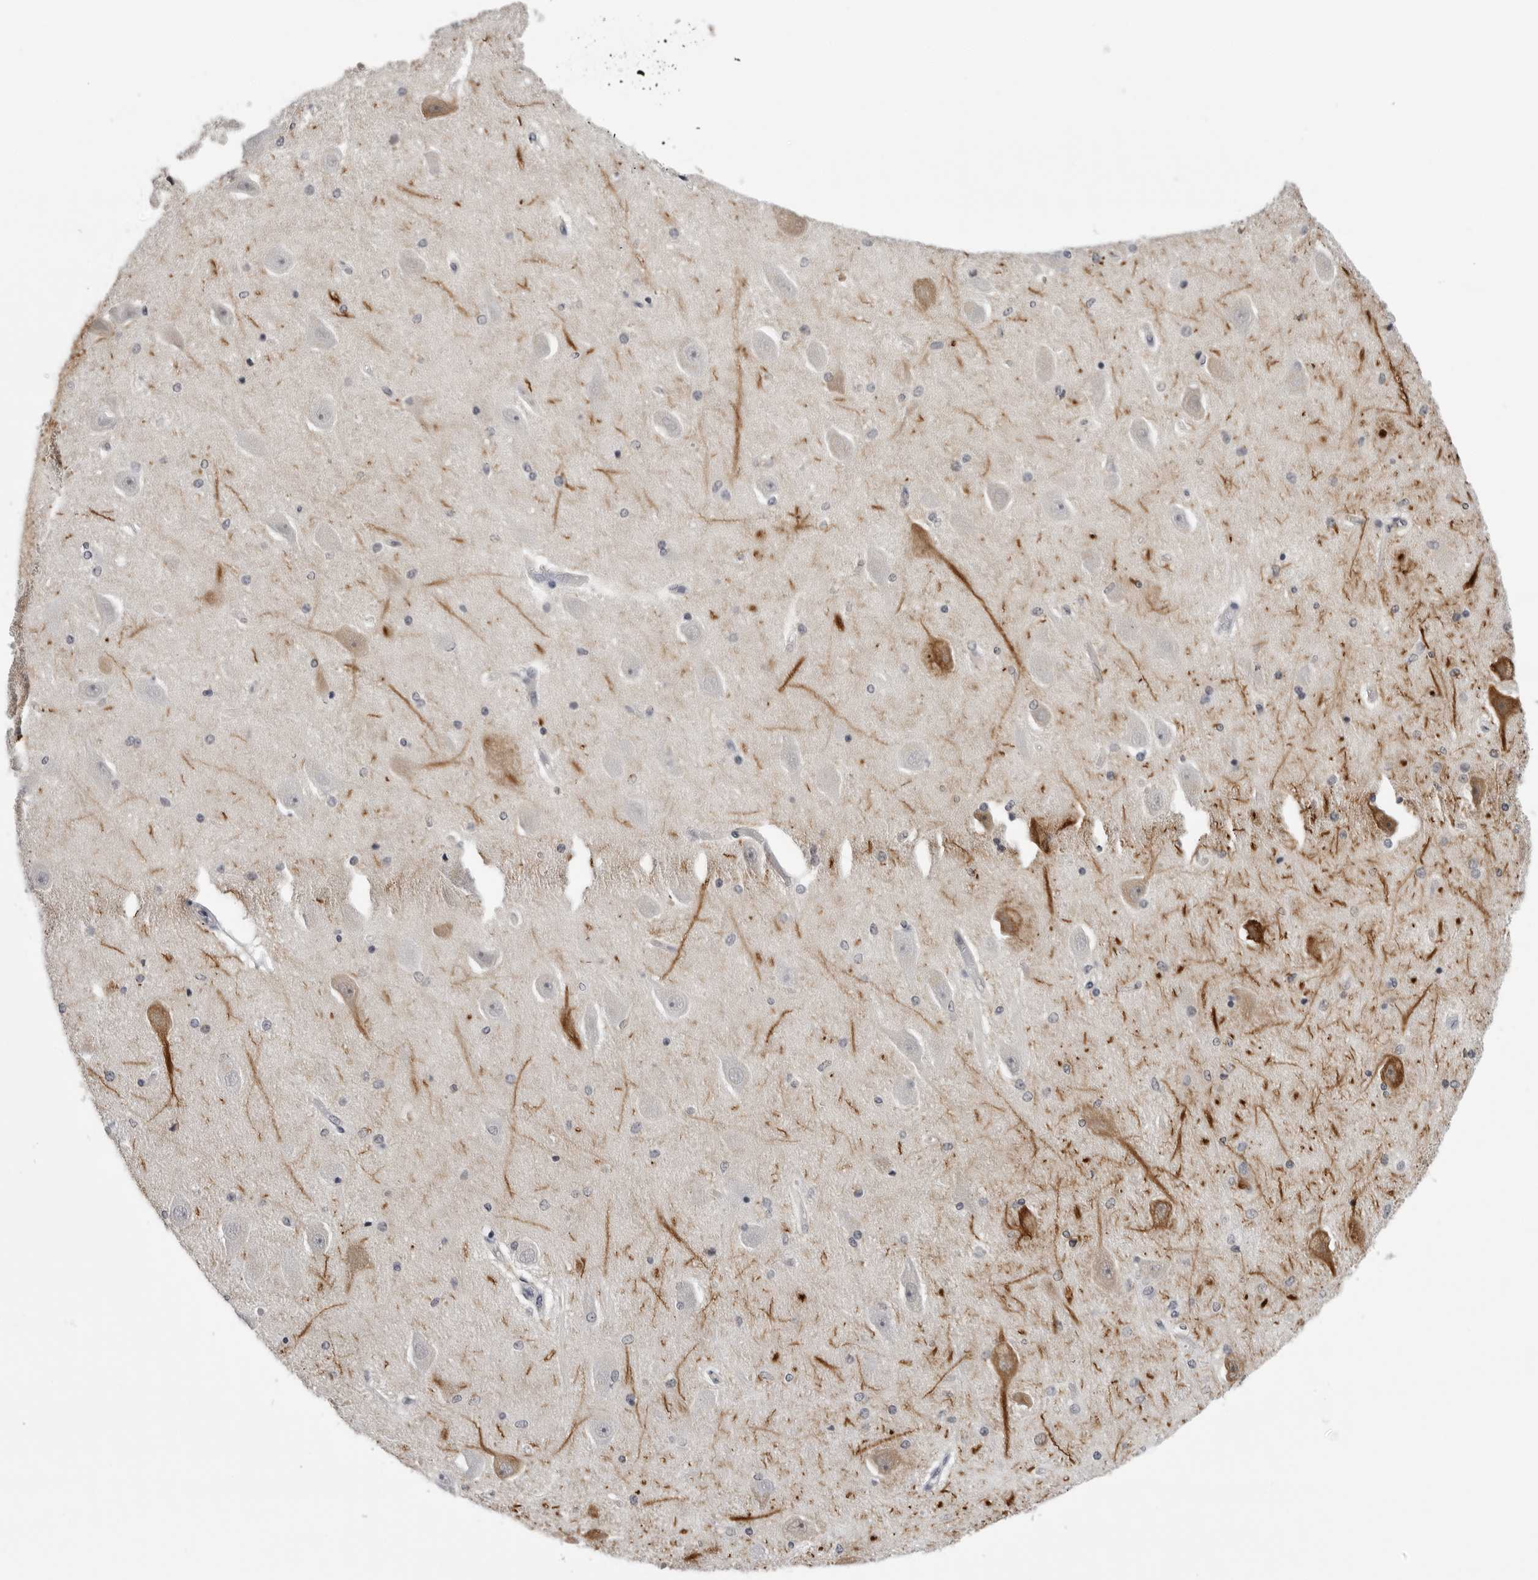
{"staining": {"intensity": "negative", "quantity": "none", "location": "none"}, "tissue": "hippocampus", "cell_type": "Glial cells", "image_type": "normal", "snomed": [{"axis": "morphology", "description": "Normal tissue, NOS"}, {"axis": "topography", "description": "Hippocampus"}], "caption": "The photomicrograph displays no significant expression in glial cells of hippocampus. (DAB immunohistochemistry (IHC) visualized using brightfield microscopy, high magnification).", "gene": "CPT2", "patient": {"sex": "female", "age": 54}}